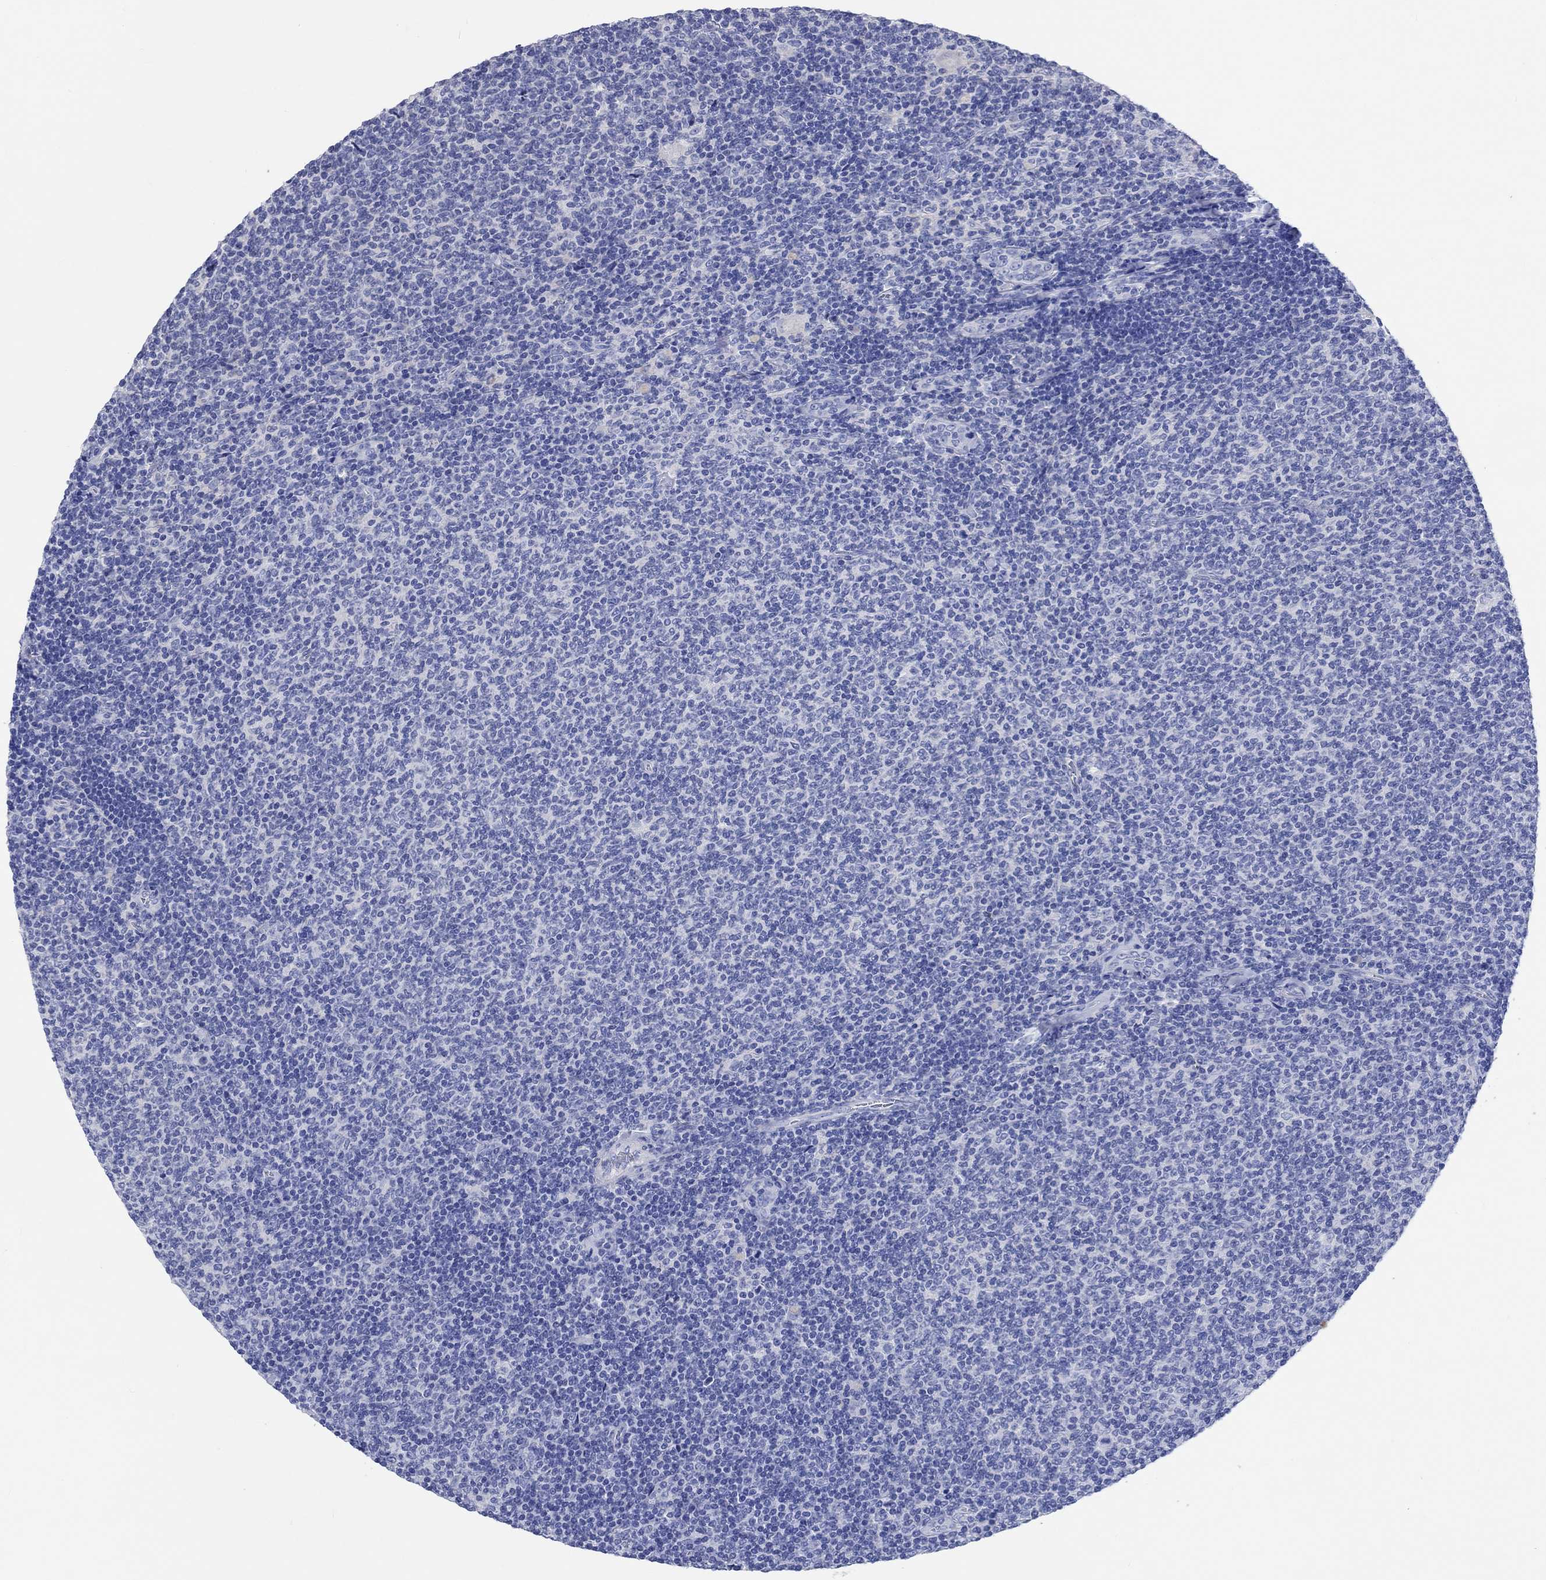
{"staining": {"intensity": "negative", "quantity": "none", "location": "none"}, "tissue": "lymphoma", "cell_type": "Tumor cells", "image_type": "cancer", "snomed": [{"axis": "morphology", "description": "Malignant lymphoma, non-Hodgkin's type, Low grade"}, {"axis": "topography", "description": "Lymph node"}], "caption": "Malignant lymphoma, non-Hodgkin's type (low-grade) was stained to show a protein in brown. There is no significant positivity in tumor cells. (Immunohistochemistry (ihc), brightfield microscopy, high magnification).", "gene": "SHISA4", "patient": {"sex": "male", "age": 52}}